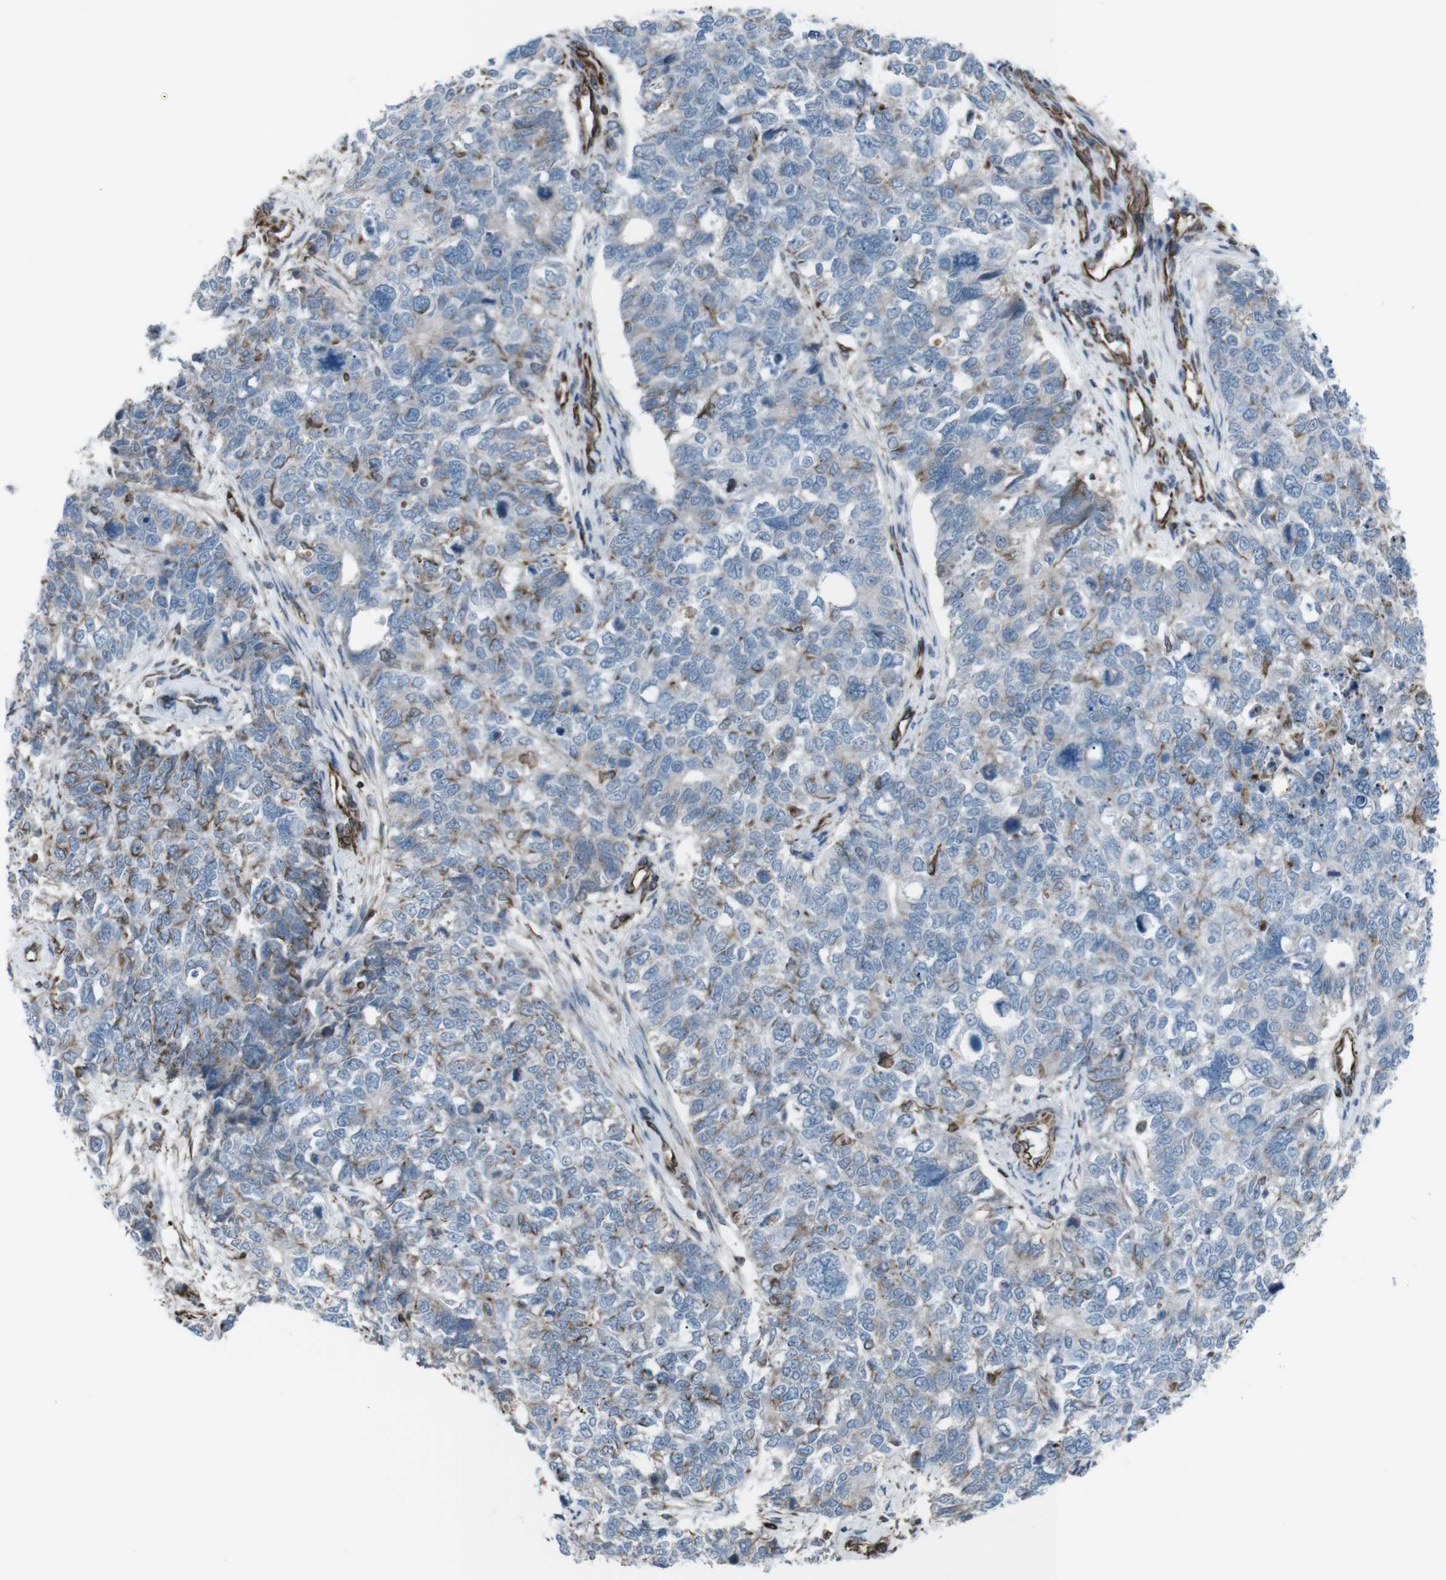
{"staining": {"intensity": "moderate", "quantity": "<25%", "location": "cytoplasmic/membranous"}, "tissue": "cervical cancer", "cell_type": "Tumor cells", "image_type": "cancer", "snomed": [{"axis": "morphology", "description": "Squamous cell carcinoma, NOS"}, {"axis": "topography", "description": "Cervix"}], "caption": "High-magnification brightfield microscopy of cervical cancer stained with DAB (brown) and counterstained with hematoxylin (blue). tumor cells exhibit moderate cytoplasmic/membranous staining is identified in about<25% of cells. (IHC, brightfield microscopy, high magnification).", "gene": "TMEM141", "patient": {"sex": "female", "age": 63}}